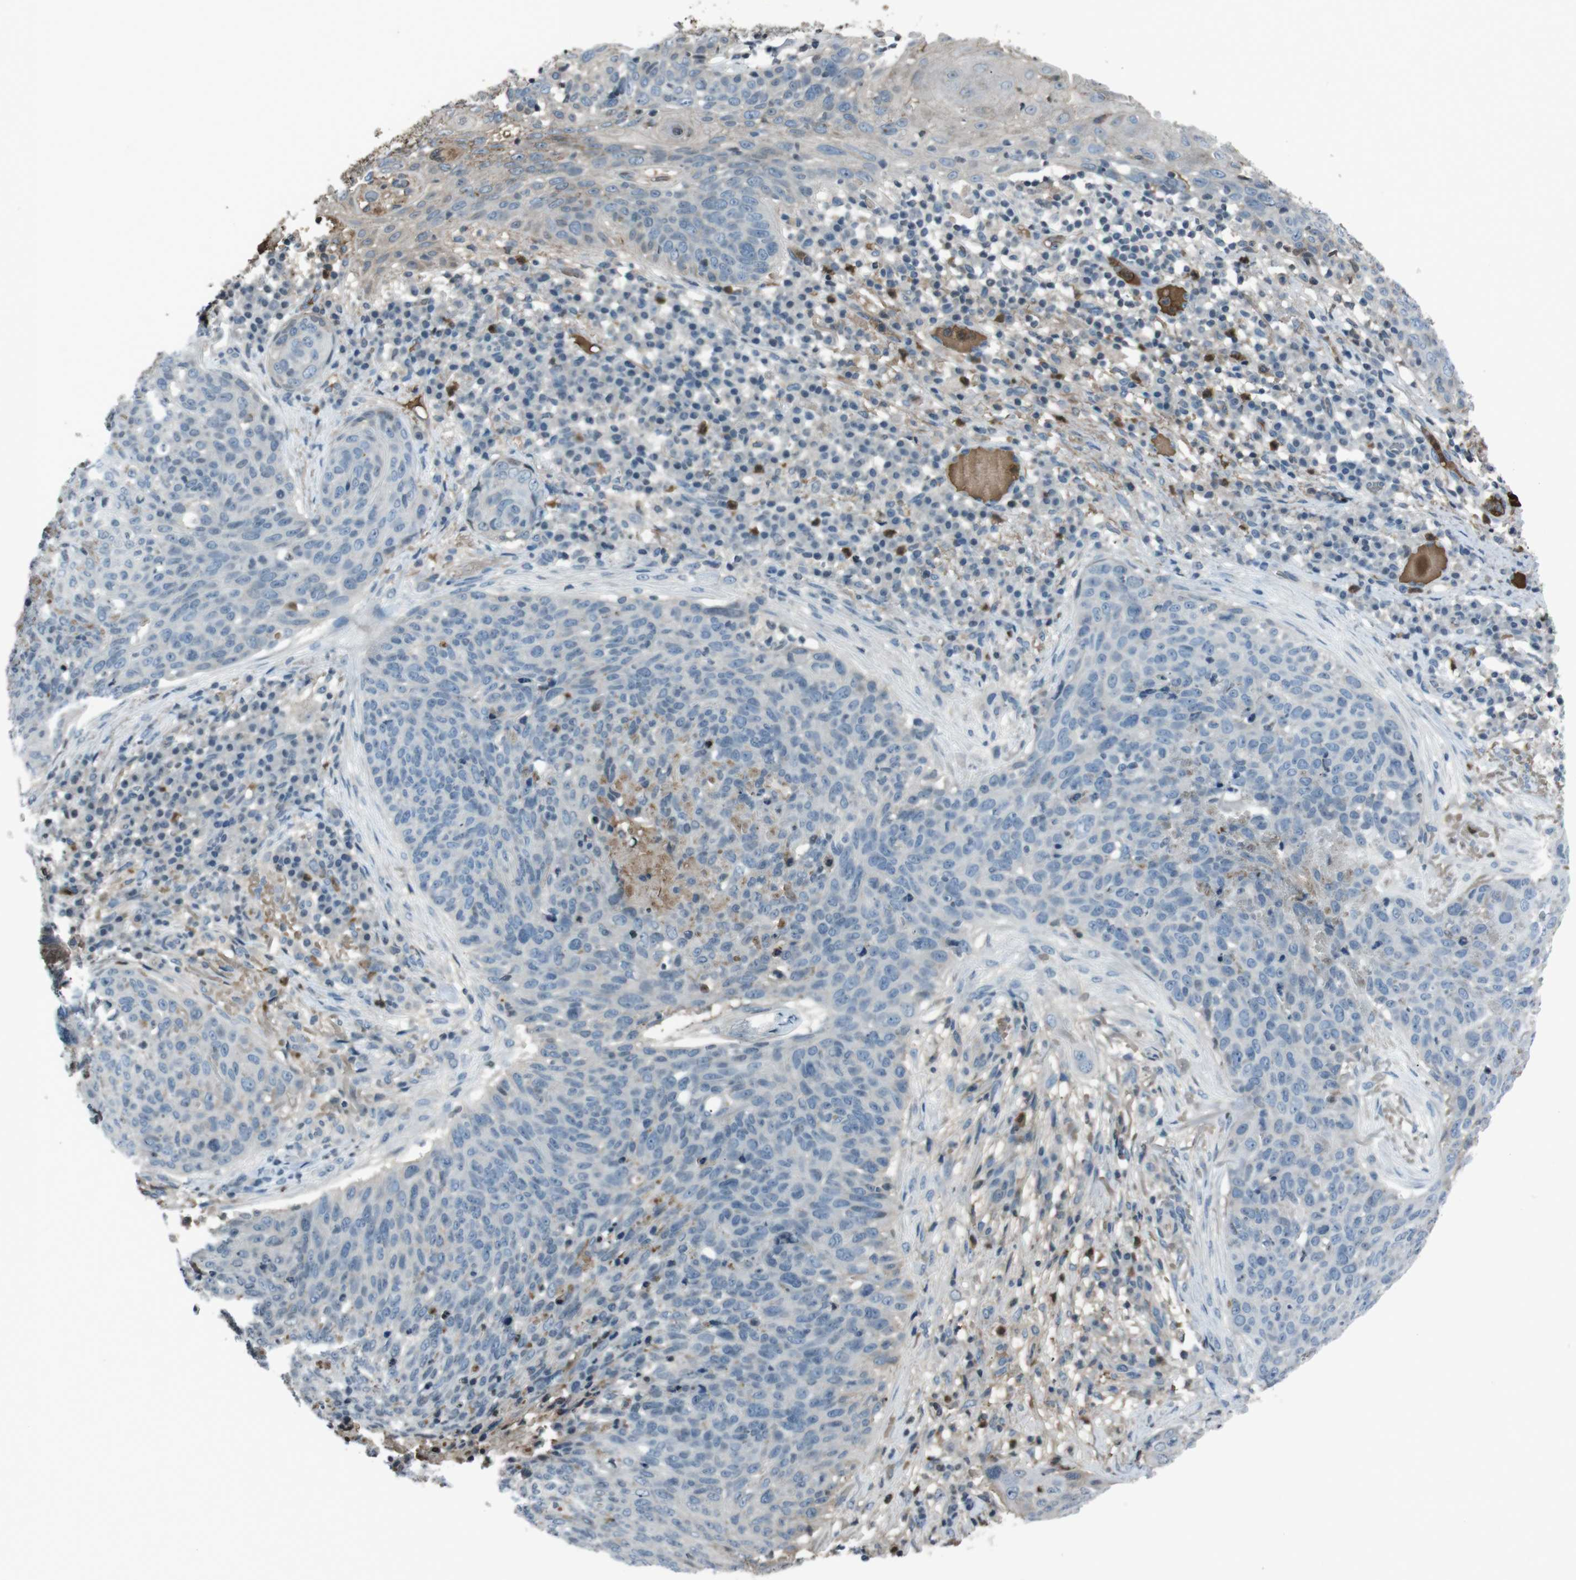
{"staining": {"intensity": "negative", "quantity": "none", "location": "none"}, "tissue": "skin cancer", "cell_type": "Tumor cells", "image_type": "cancer", "snomed": [{"axis": "morphology", "description": "Squamous cell carcinoma in situ, NOS"}, {"axis": "morphology", "description": "Squamous cell carcinoma, NOS"}, {"axis": "topography", "description": "Skin"}], "caption": "Immunohistochemistry (IHC) image of human skin cancer (squamous cell carcinoma in situ) stained for a protein (brown), which shows no staining in tumor cells. (DAB immunohistochemistry (IHC) visualized using brightfield microscopy, high magnification).", "gene": "UGT1A6", "patient": {"sex": "male", "age": 93}}